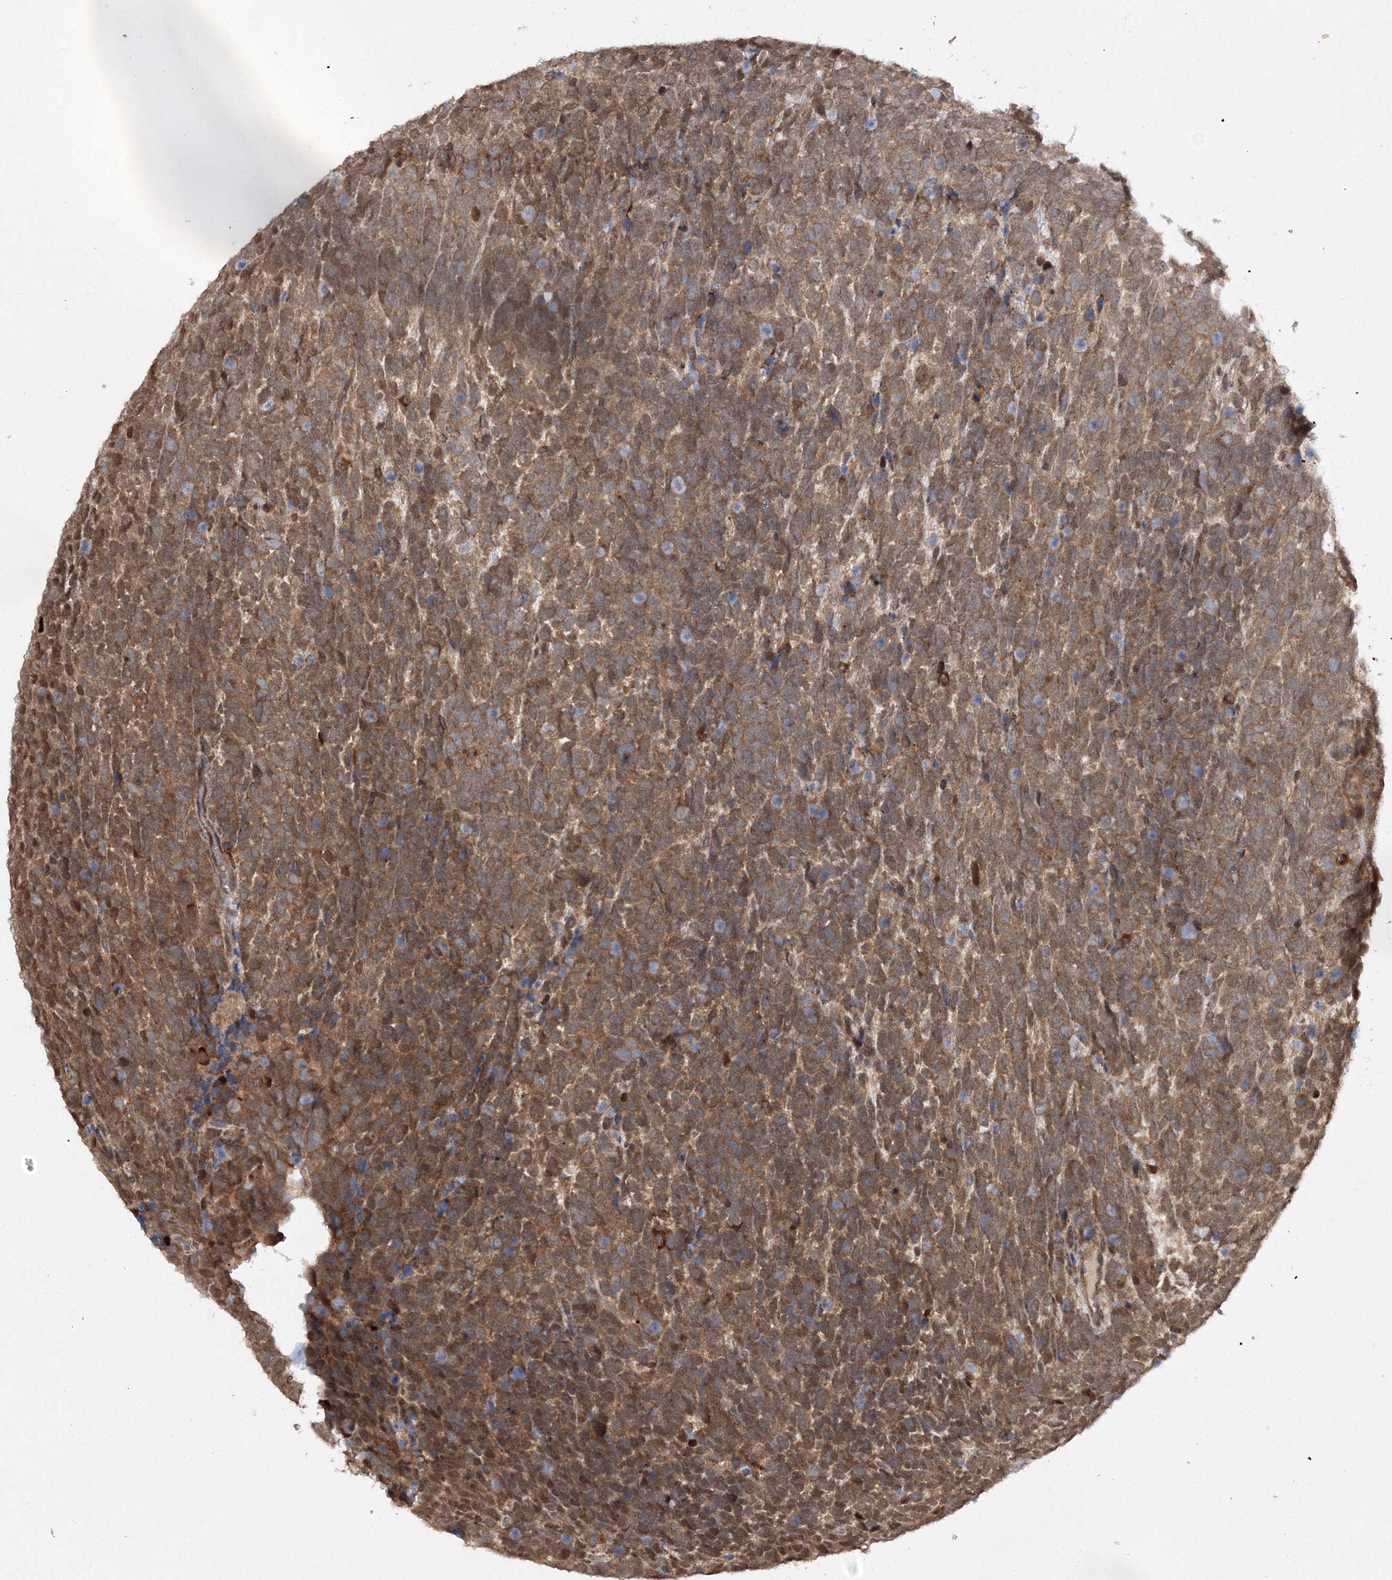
{"staining": {"intensity": "moderate", "quantity": ">75%", "location": "cytoplasmic/membranous"}, "tissue": "urothelial cancer", "cell_type": "Tumor cells", "image_type": "cancer", "snomed": [{"axis": "morphology", "description": "Urothelial carcinoma, High grade"}, {"axis": "topography", "description": "Urinary bladder"}], "caption": "Moderate cytoplasmic/membranous protein expression is identified in approximately >75% of tumor cells in urothelial carcinoma (high-grade).", "gene": "SLC36A1", "patient": {"sex": "female", "age": 82}}